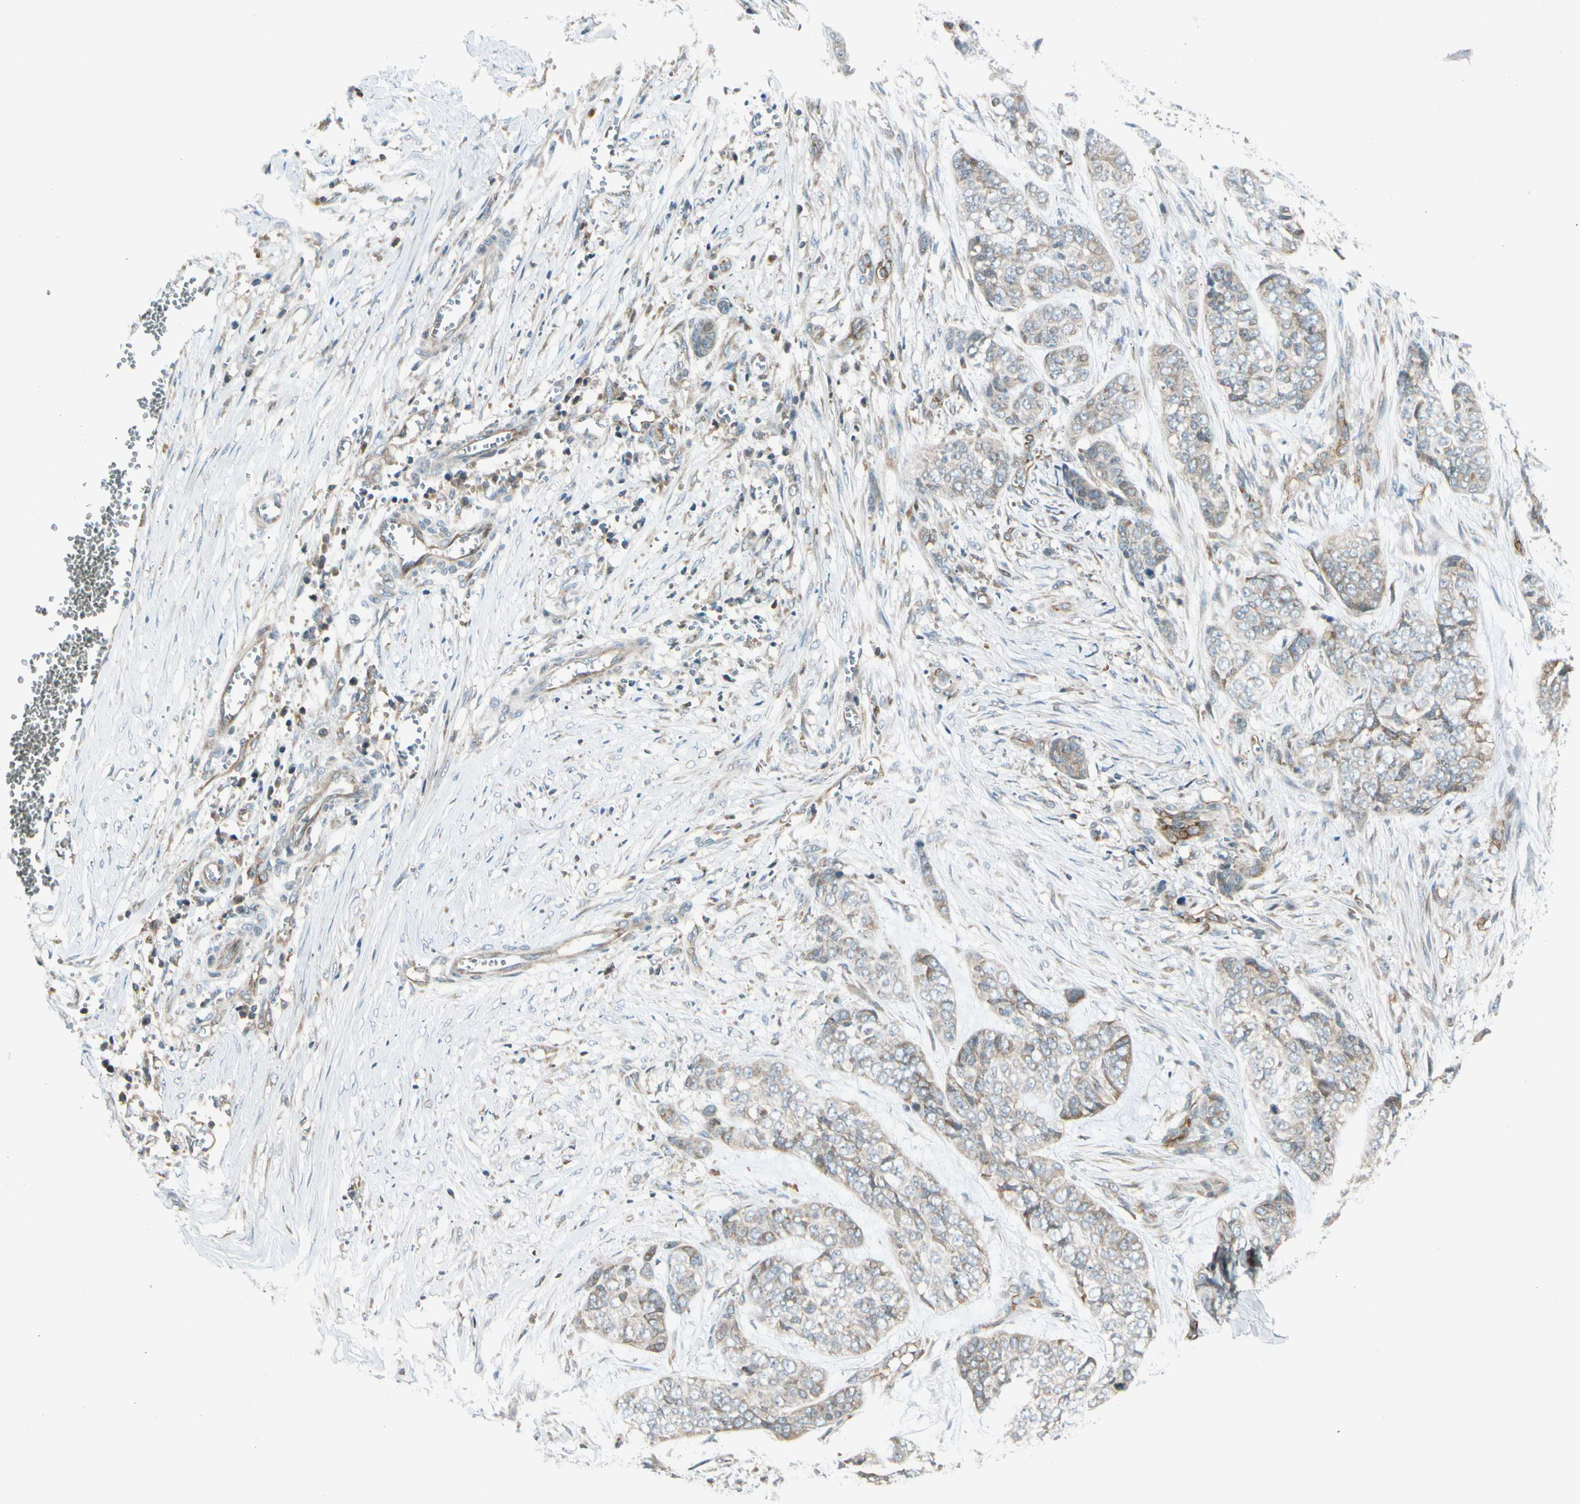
{"staining": {"intensity": "weak", "quantity": "<25%", "location": "cytoplasmic/membranous"}, "tissue": "skin cancer", "cell_type": "Tumor cells", "image_type": "cancer", "snomed": [{"axis": "morphology", "description": "Basal cell carcinoma"}, {"axis": "topography", "description": "Skin"}], "caption": "This is an immunohistochemistry (IHC) image of skin basal cell carcinoma. There is no positivity in tumor cells.", "gene": "TRIO", "patient": {"sex": "female", "age": 64}}